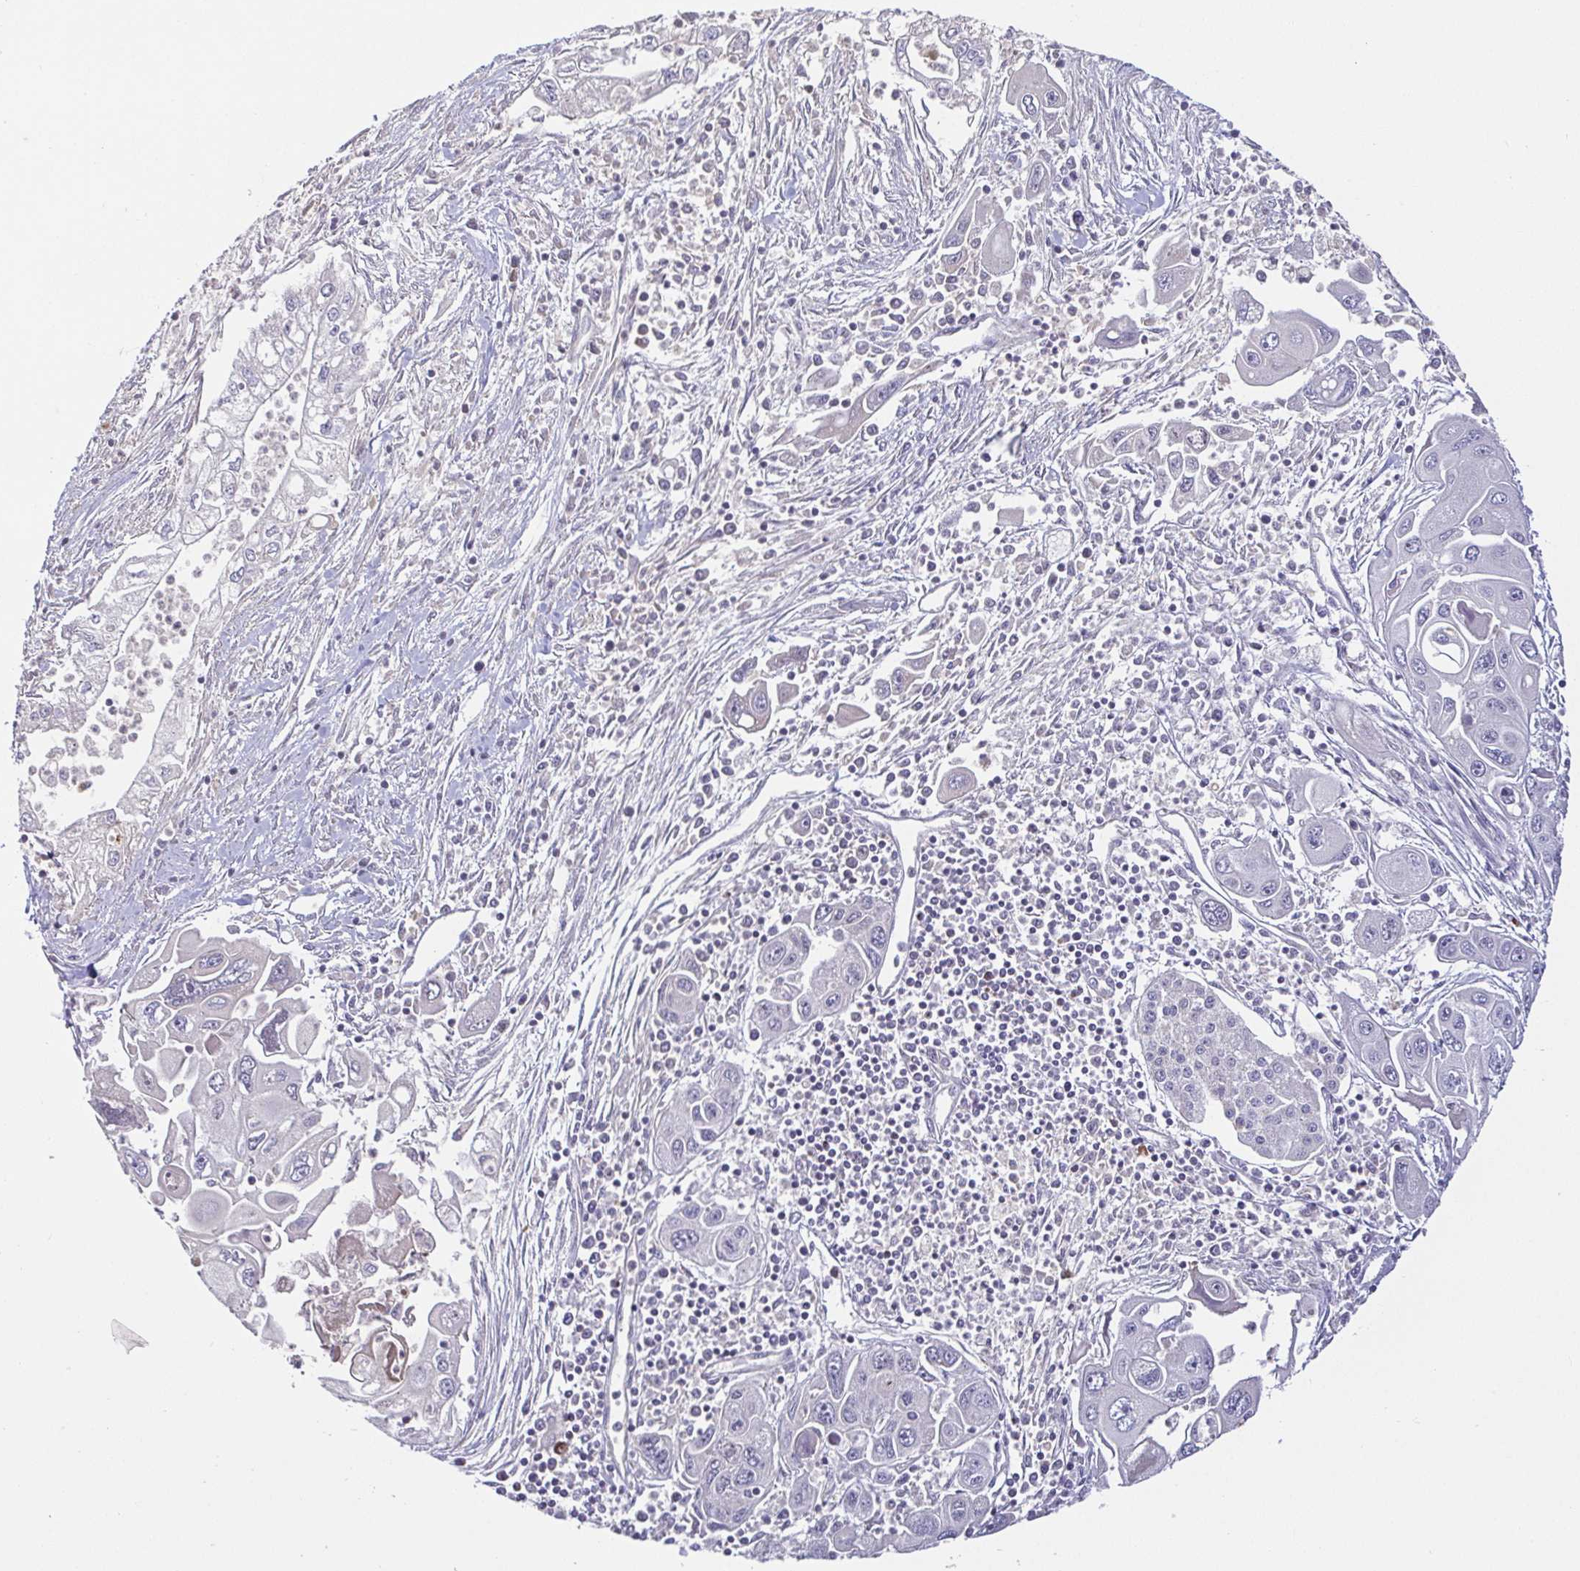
{"staining": {"intensity": "negative", "quantity": "none", "location": "none"}, "tissue": "pancreatic cancer", "cell_type": "Tumor cells", "image_type": "cancer", "snomed": [{"axis": "morphology", "description": "Adenocarcinoma, NOS"}, {"axis": "topography", "description": "Pancreas"}], "caption": "IHC photomicrograph of neoplastic tissue: human pancreatic adenocarcinoma stained with DAB displays no significant protein expression in tumor cells.", "gene": "OSBPL7", "patient": {"sex": "male", "age": 70}}